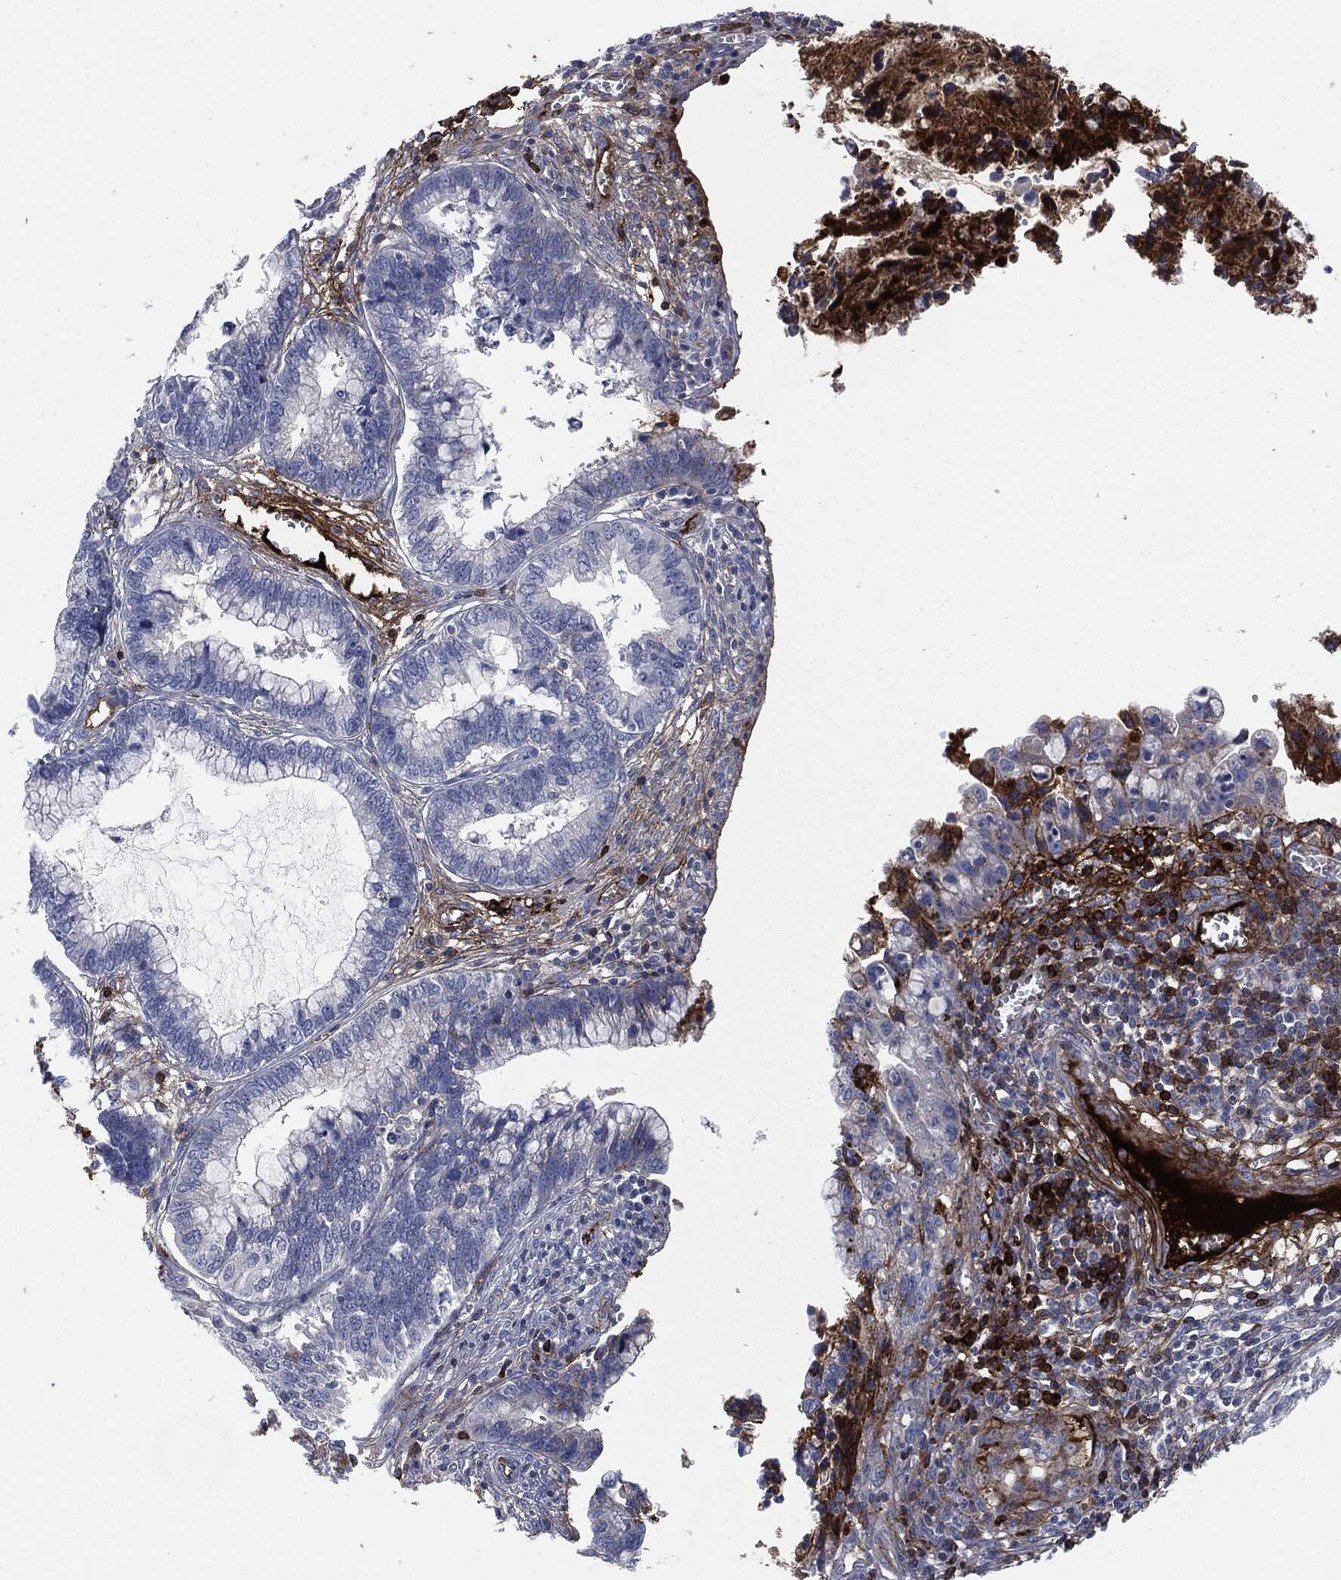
{"staining": {"intensity": "negative", "quantity": "none", "location": "none"}, "tissue": "cervical cancer", "cell_type": "Tumor cells", "image_type": "cancer", "snomed": [{"axis": "morphology", "description": "Adenocarcinoma, NOS"}, {"axis": "topography", "description": "Cervix"}], "caption": "The image reveals no significant staining in tumor cells of adenocarcinoma (cervical). The staining was performed using DAB to visualize the protein expression in brown, while the nuclei were stained in blue with hematoxylin (Magnification: 20x).", "gene": "APOB", "patient": {"sex": "female", "age": 44}}